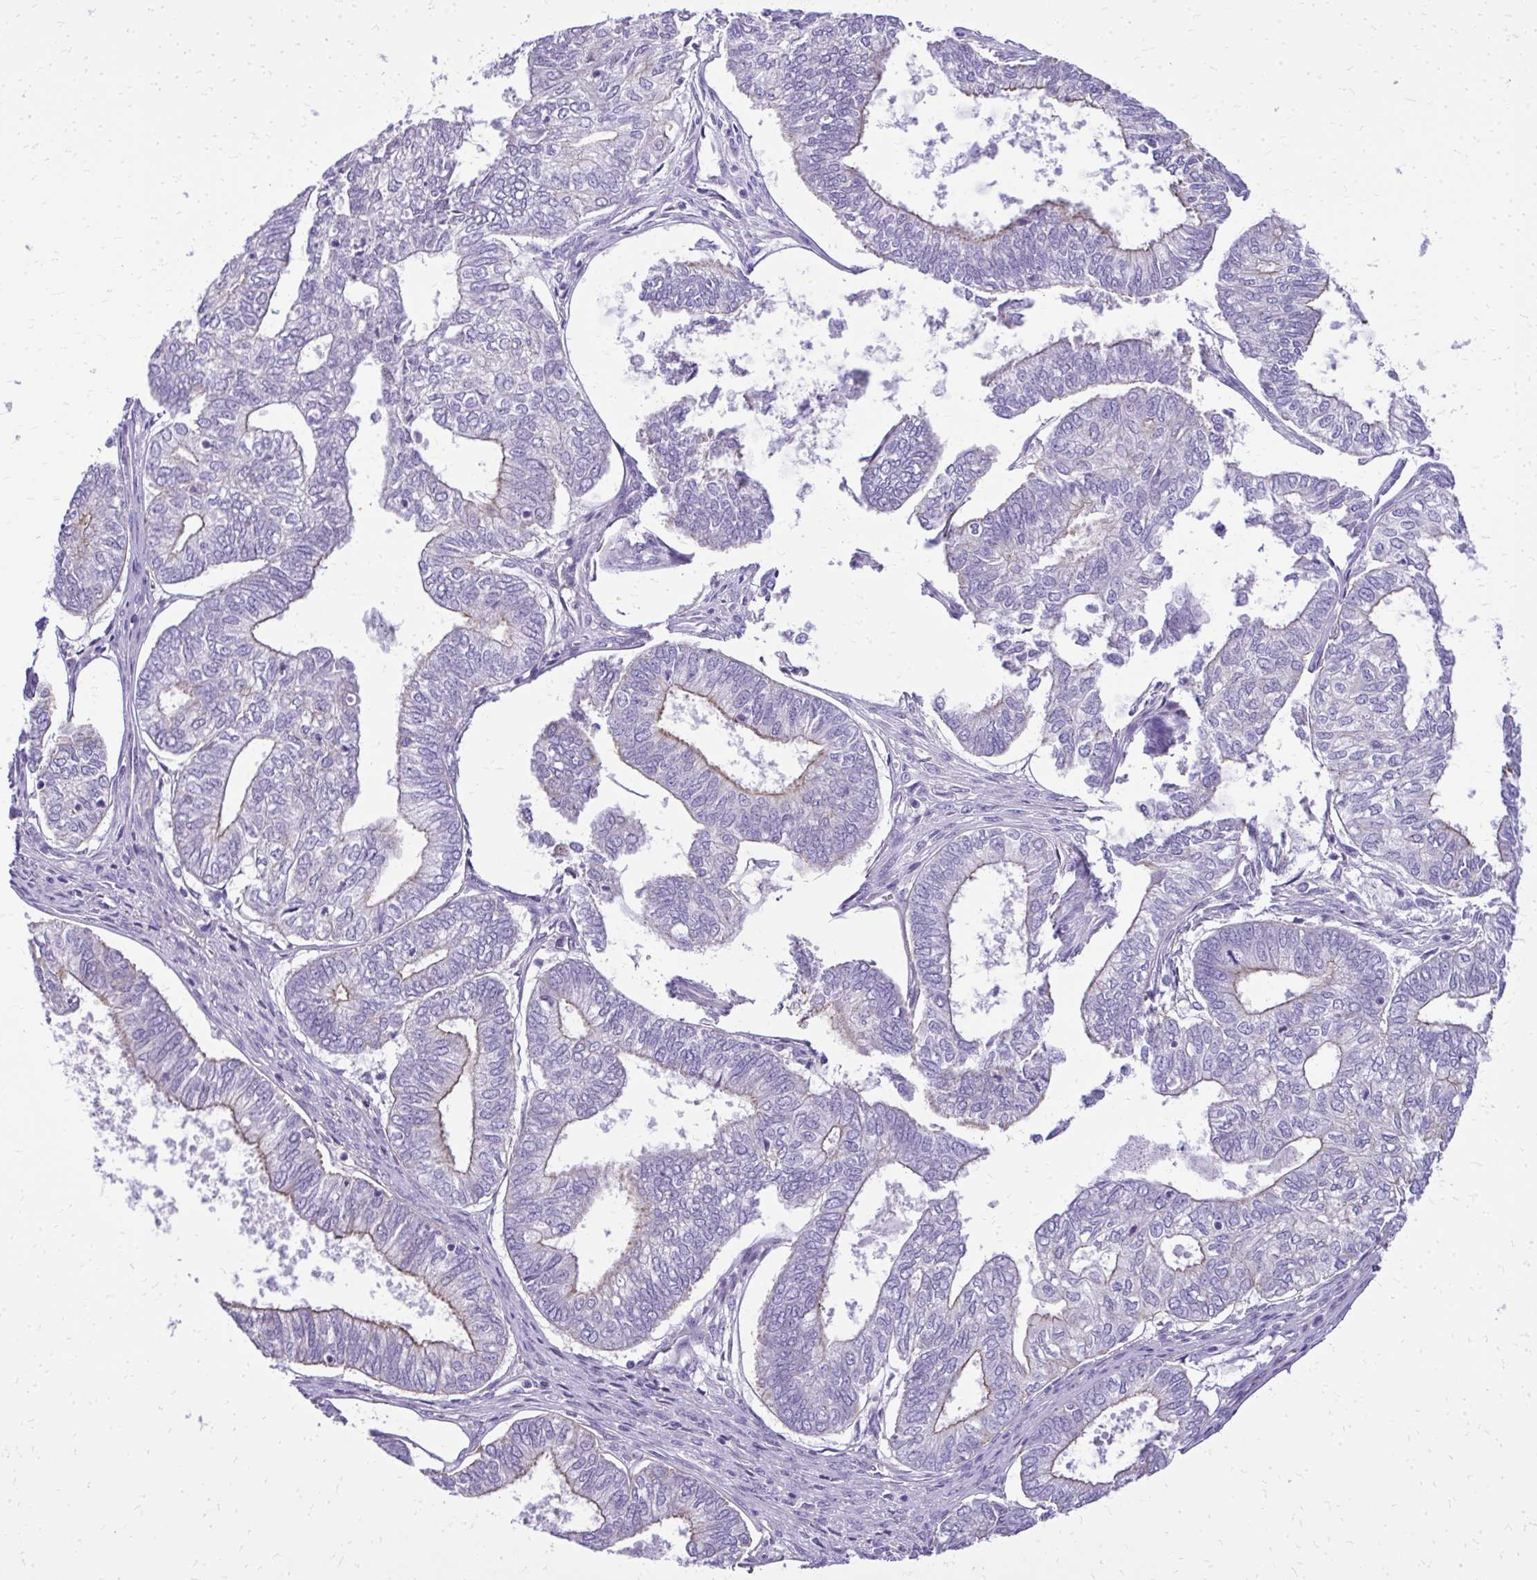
{"staining": {"intensity": "moderate", "quantity": "25%-75%", "location": "cytoplasmic/membranous"}, "tissue": "ovarian cancer", "cell_type": "Tumor cells", "image_type": "cancer", "snomed": [{"axis": "morphology", "description": "Carcinoma, endometroid"}, {"axis": "topography", "description": "Ovary"}], "caption": "Human ovarian cancer (endometroid carcinoma) stained for a protein (brown) exhibits moderate cytoplasmic/membranous positive positivity in approximately 25%-75% of tumor cells.", "gene": "RUNDC3B", "patient": {"sex": "female", "age": 64}}